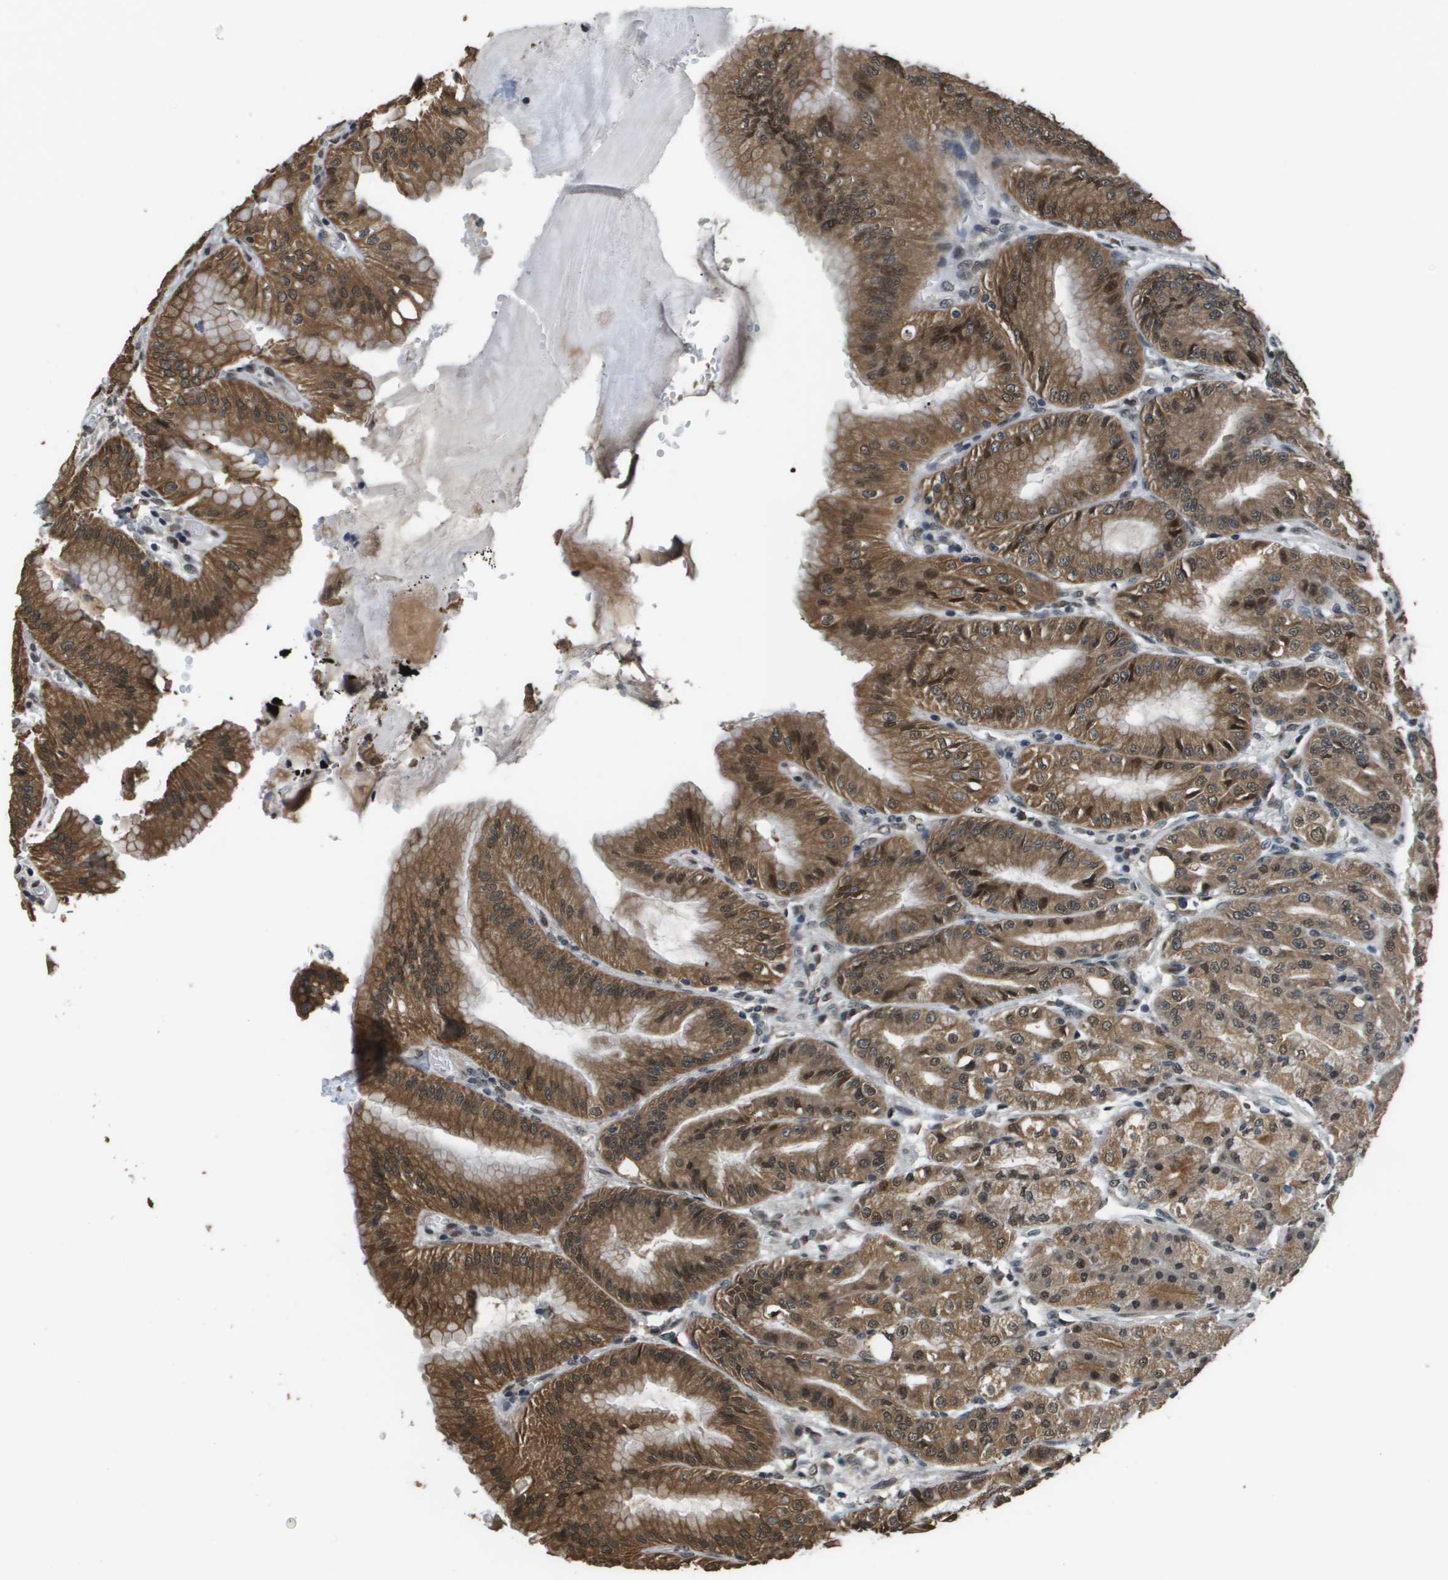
{"staining": {"intensity": "moderate", "quantity": ">75%", "location": "cytoplasmic/membranous,nuclear"}, "tissue": "stomach", "cell_type": "Glandular cells", "image_type": "normal", "snomed": [{"axis": "morphology", "description": "Normal tissue, NOS"}, {"axis": "topography", "description": "Stomach, lower"}], "caption": "The histopathology image displays staining of unremarkable stomach, revealing moderate cytoplasmic/membranous,nuclear protein staining (brown color) within glandular cells.", "gene": "FANCC", "patient": {"sex": "male", "age": 71}}